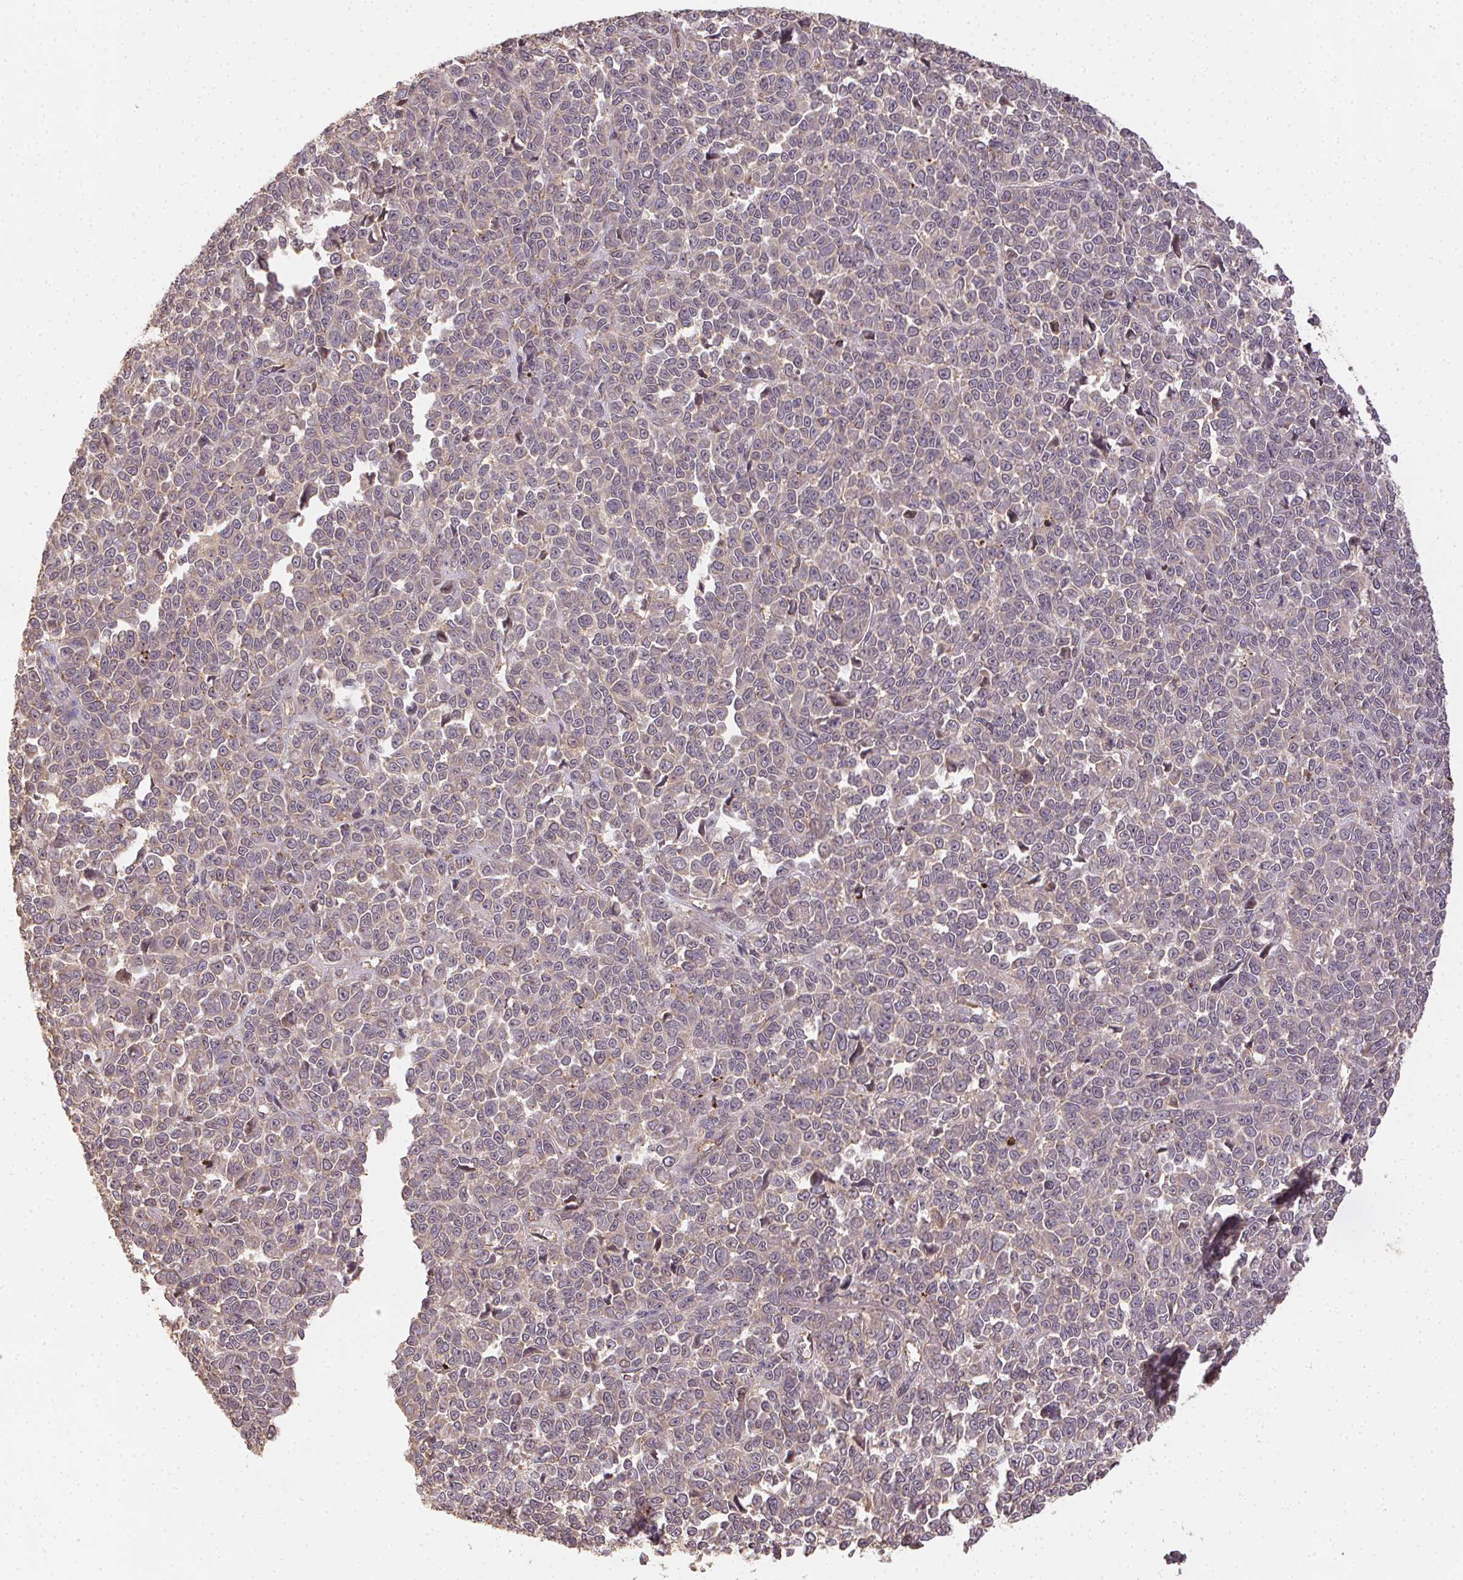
{"staining": {"intensity": "weak", "quantity": "<25%", "location": "cytoplasmic/membranous"}, "tissue": "melanoma", "cell_type": "Tumor cells", "image_type": "cancer", "snomed": [{"axis": "morphology", "description": "Malignant melanoma, NOS"}, {"axis": "topography", "description": "Skin"}], "caption": "The immunohistochemistry histopathology image has no significant positivity in tumor cells of malignant melanoma tissue.", "gene": "RALA", "patient": {"sex": "female", "age": 95}}